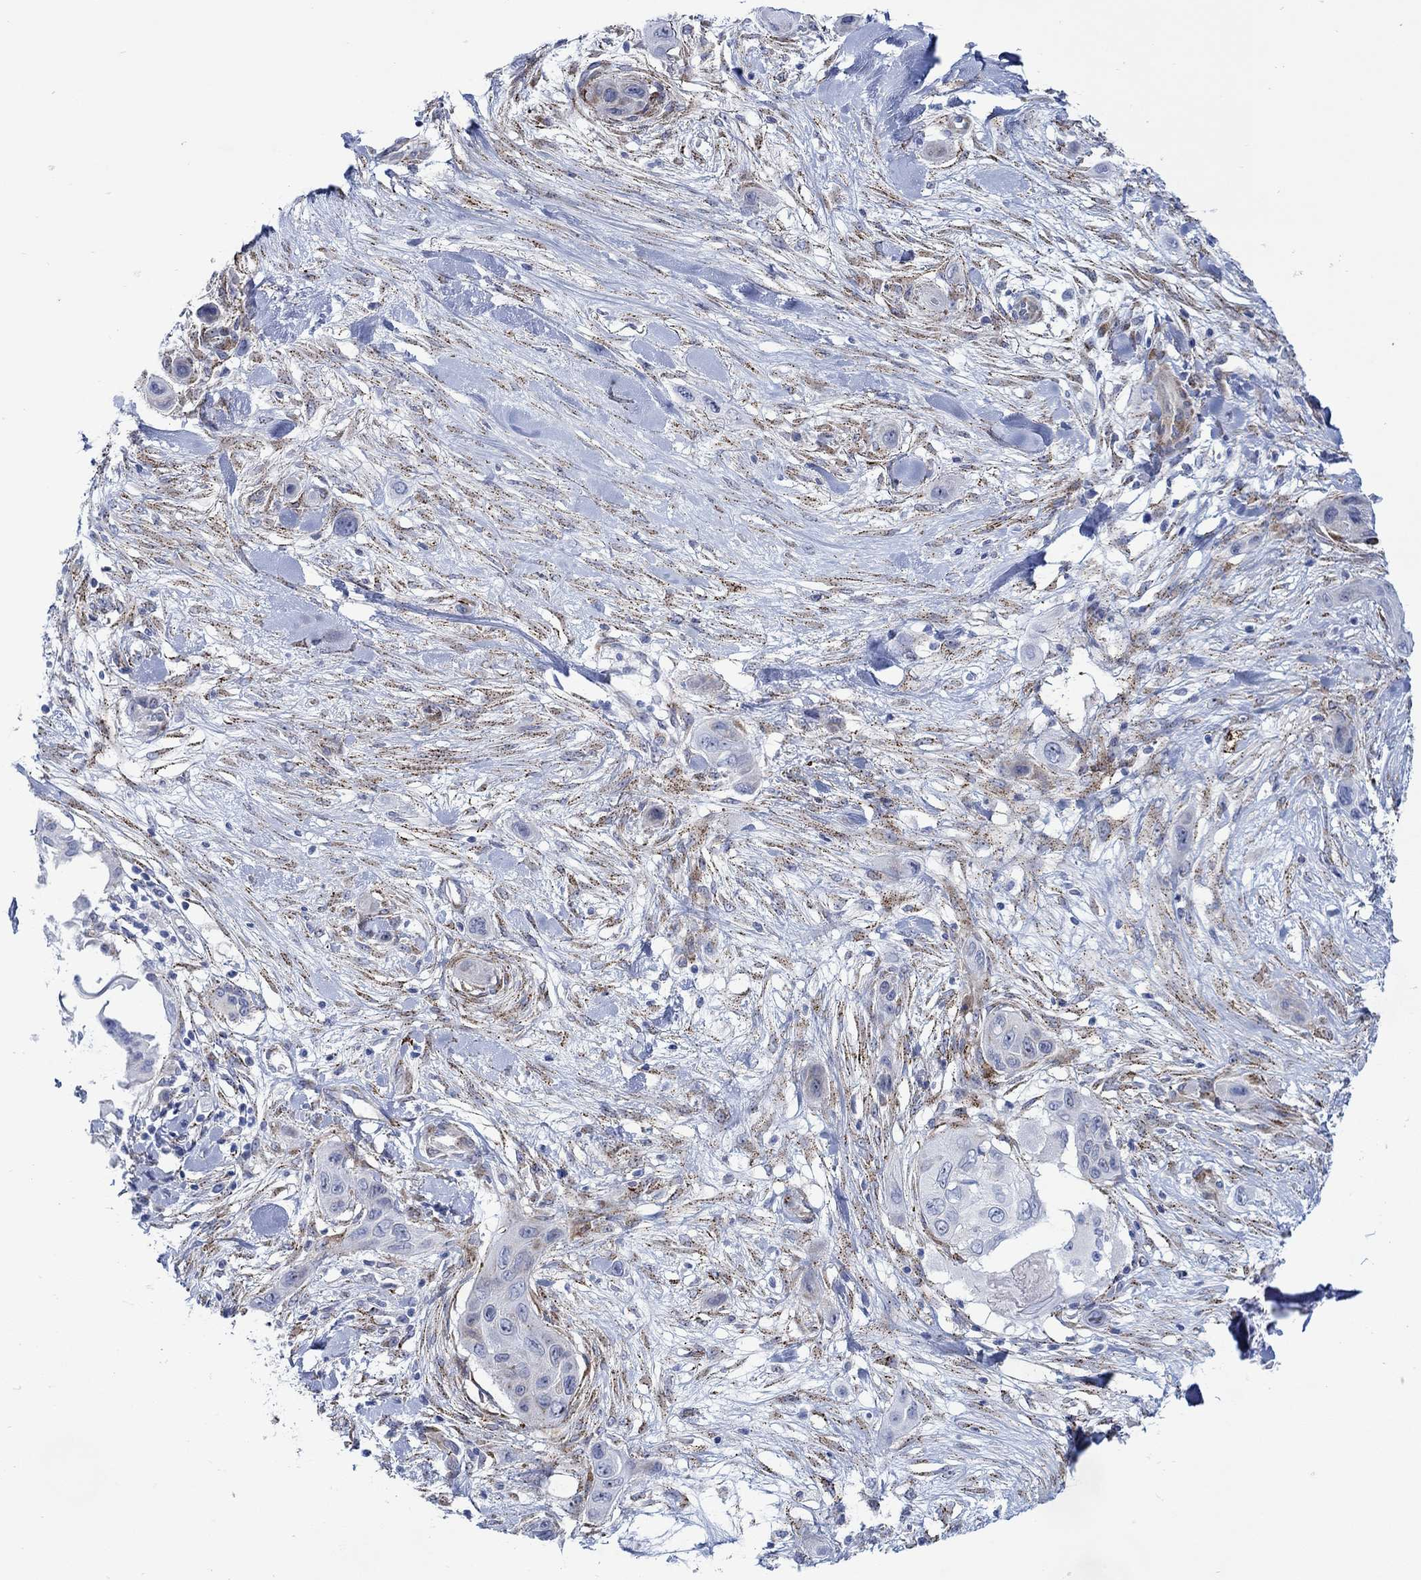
{"staining": {"intensity": "negative", "quantity": "none", "location": "none"}, "tissue": "skin cancer", "cell_type": "Tumor cells", "image_type": "cancer", "snomed": [{"axis": "morphology", "description": "Squamous cell carcinoma, NOS"}, {"axis": "topography", "description": "Skin"}], "caption": "This is a micrograph of IHC staining of skin squamous cell carcinoma, which shows no expression in tumor cells.", "gene": "KSR2", "patient": {"sex": "male", "age": 79}}